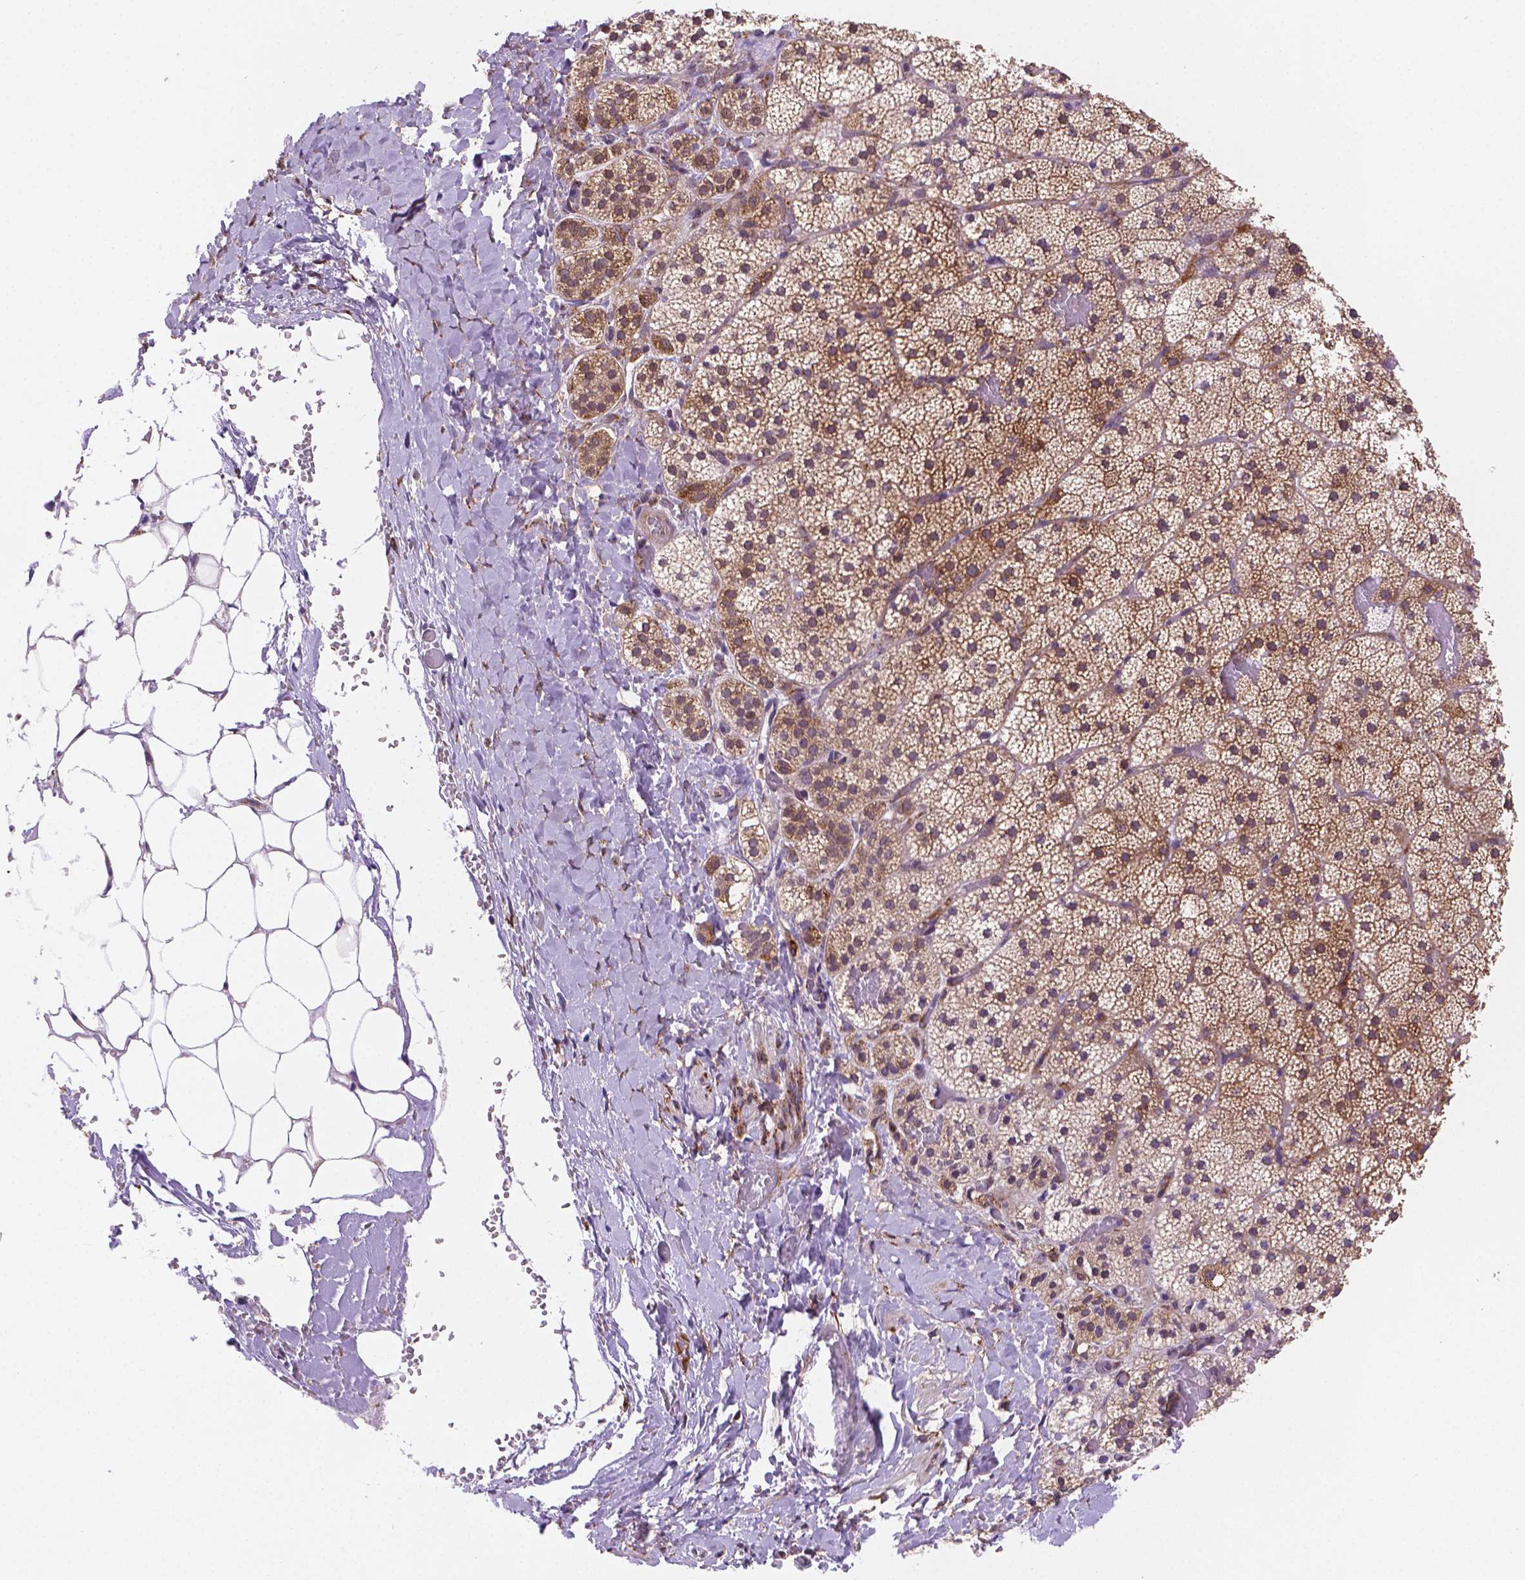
{"staining": {"intensity": "moderate", "quantity": "25%-75%", "location": "cytoplasmic/membranous"}, "tissue": "adrenal gland", "cell_type": "Glandular cells", "image_type": "normal", "snomed": [{"axis": "morphology", "description": "Normal tissue, NOS"}, {"axis": "topography", "description": "Adrenal gland"}], "caption": "IHC of normal human adrenal gland shows medium levels of moderate cytoplasmic/membranous staining in approximately 25%-75% of glandular cells.", "gene": "FNIP1", "patient": {"sex": "male", "age": 53}}